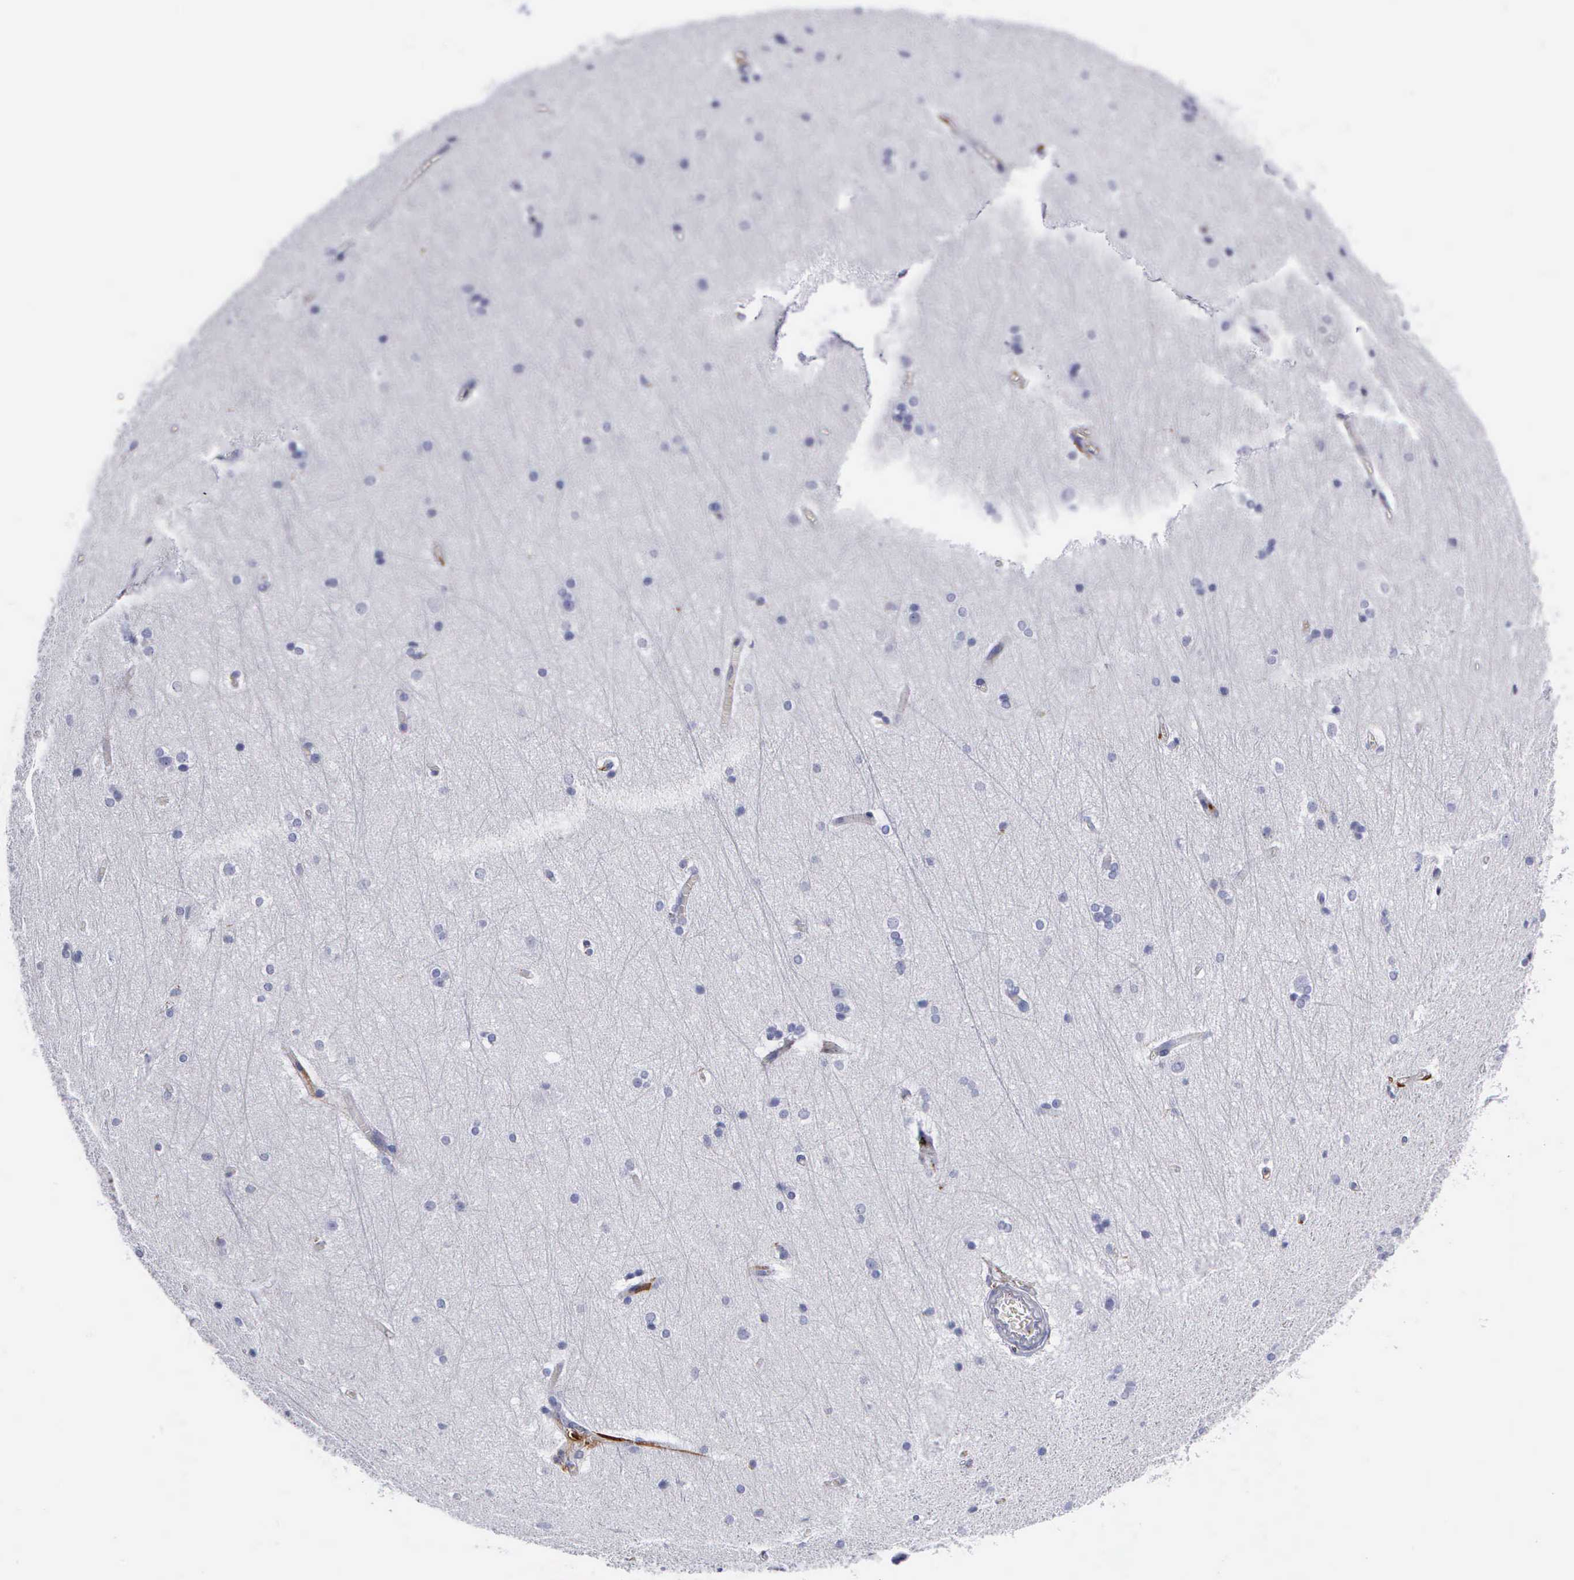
{"staining": {"intensity": "negative", "quantity": "none", "location": "none"}, "tissue": "cerebral cortex", "cell_type": "Endothelial cells", "image_type": "normal", "snomed": [{"axis": "morphology", "description": "Normal tissue, NOS"}, {"axis": "topography", "description": "Cerebral cortex"}, {"axis": "topography", "description": "Hippocampus"}], "caption": "Immunohistochemistry (IHC) histopathology image of benign human cerebral cortex stained for a protein (brown), which shows no positivity in endothelial cells.", "gene": "CTSH", "patient": {"sex": "female", "age": 19}}